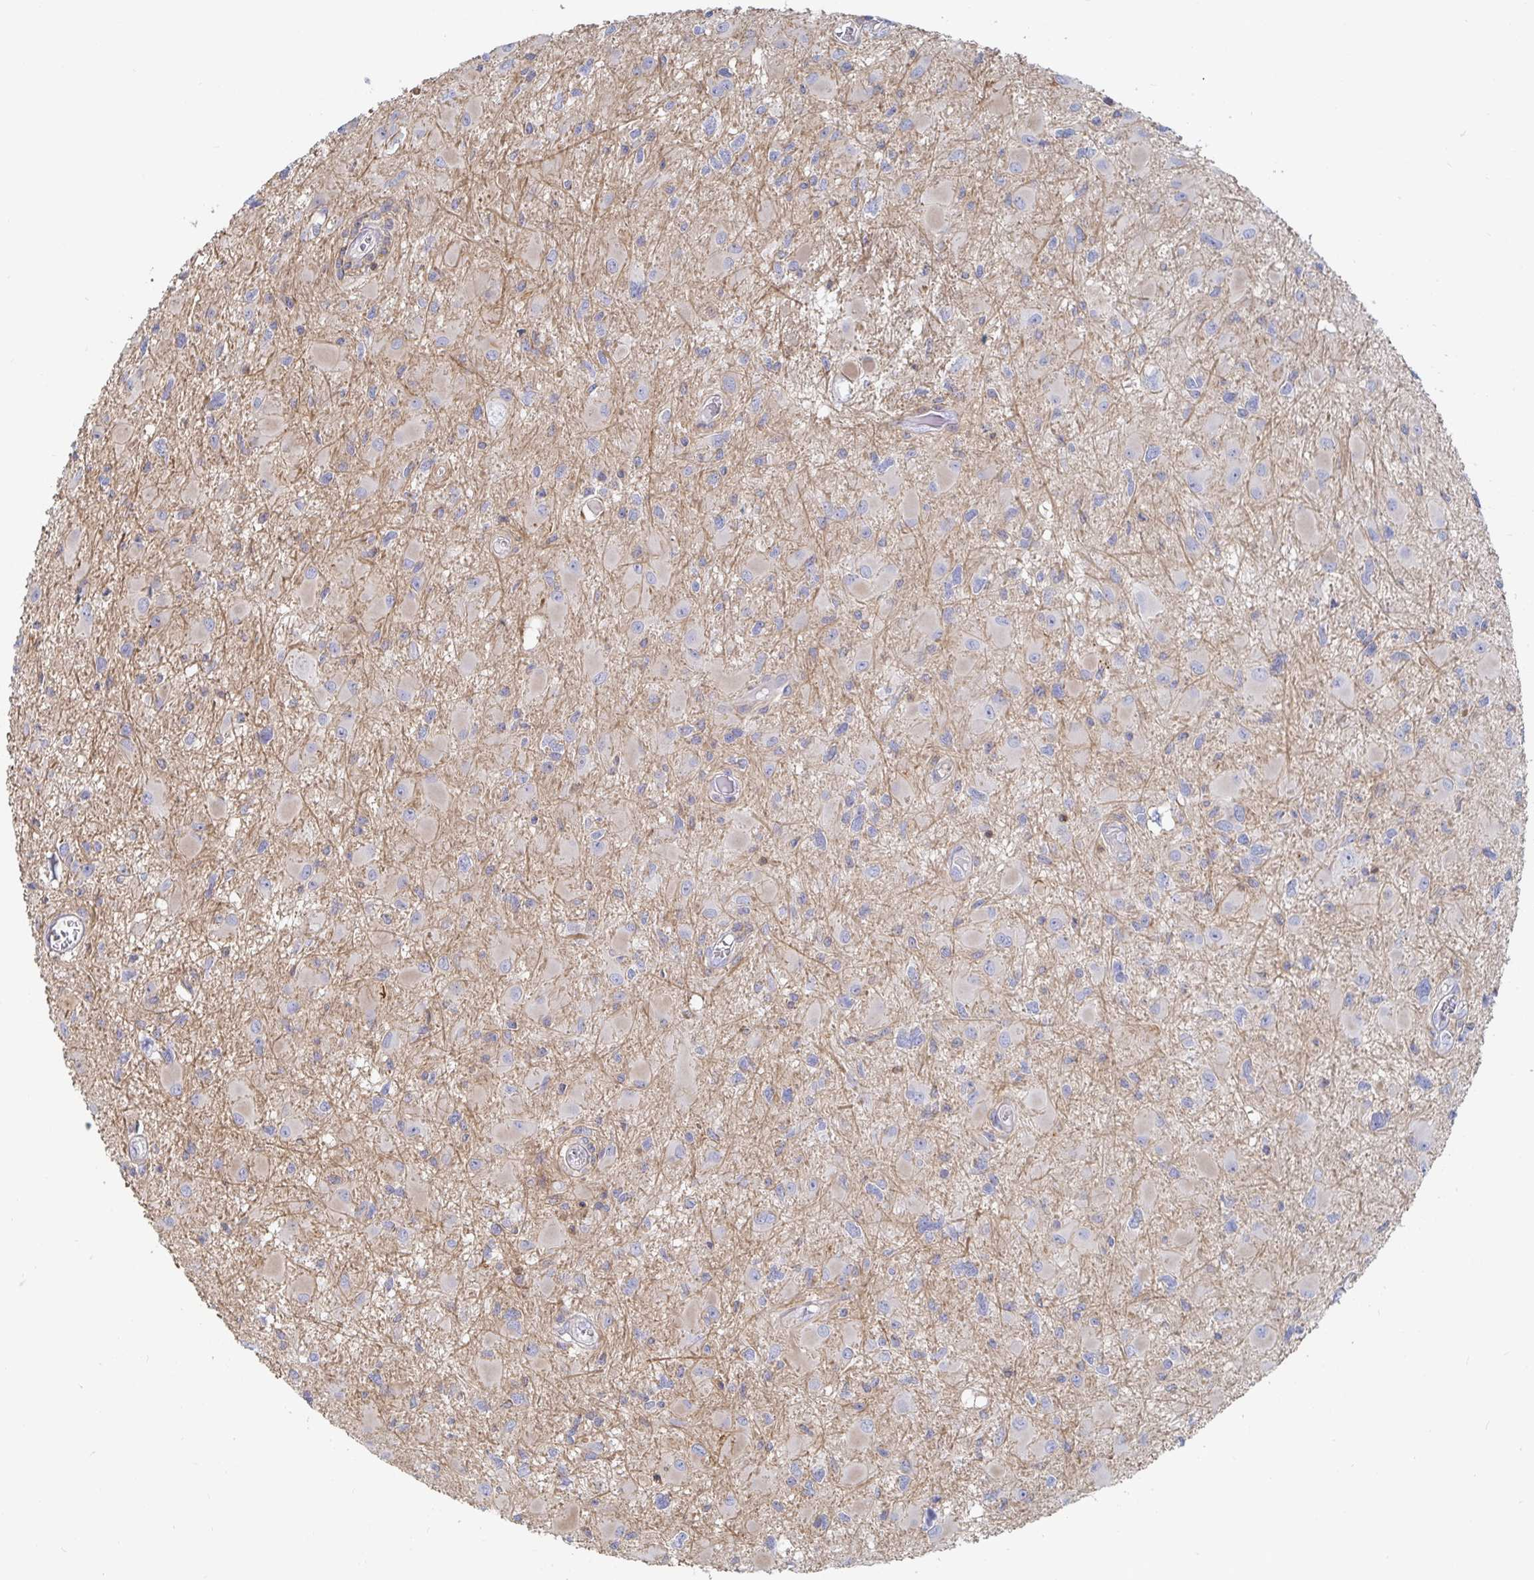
{"staining": {"intensity": "negative", "quantity": "none", "location": "none"}, "tissue": "glioma", "cell_type": "Tumor cells", "image_type": "cancer", "snomed": [{"axis": "morphology", "description": "Glioma, malignant, High grade"}, {"axis": "topography", "description": "Brain"}], "caption": "Glioma stained for a protein using immunohistochemistry (IHC) shows no expression tumor cells.", "gene": "PIK3CD", "patient": {"sex": "male", "age": 54}}